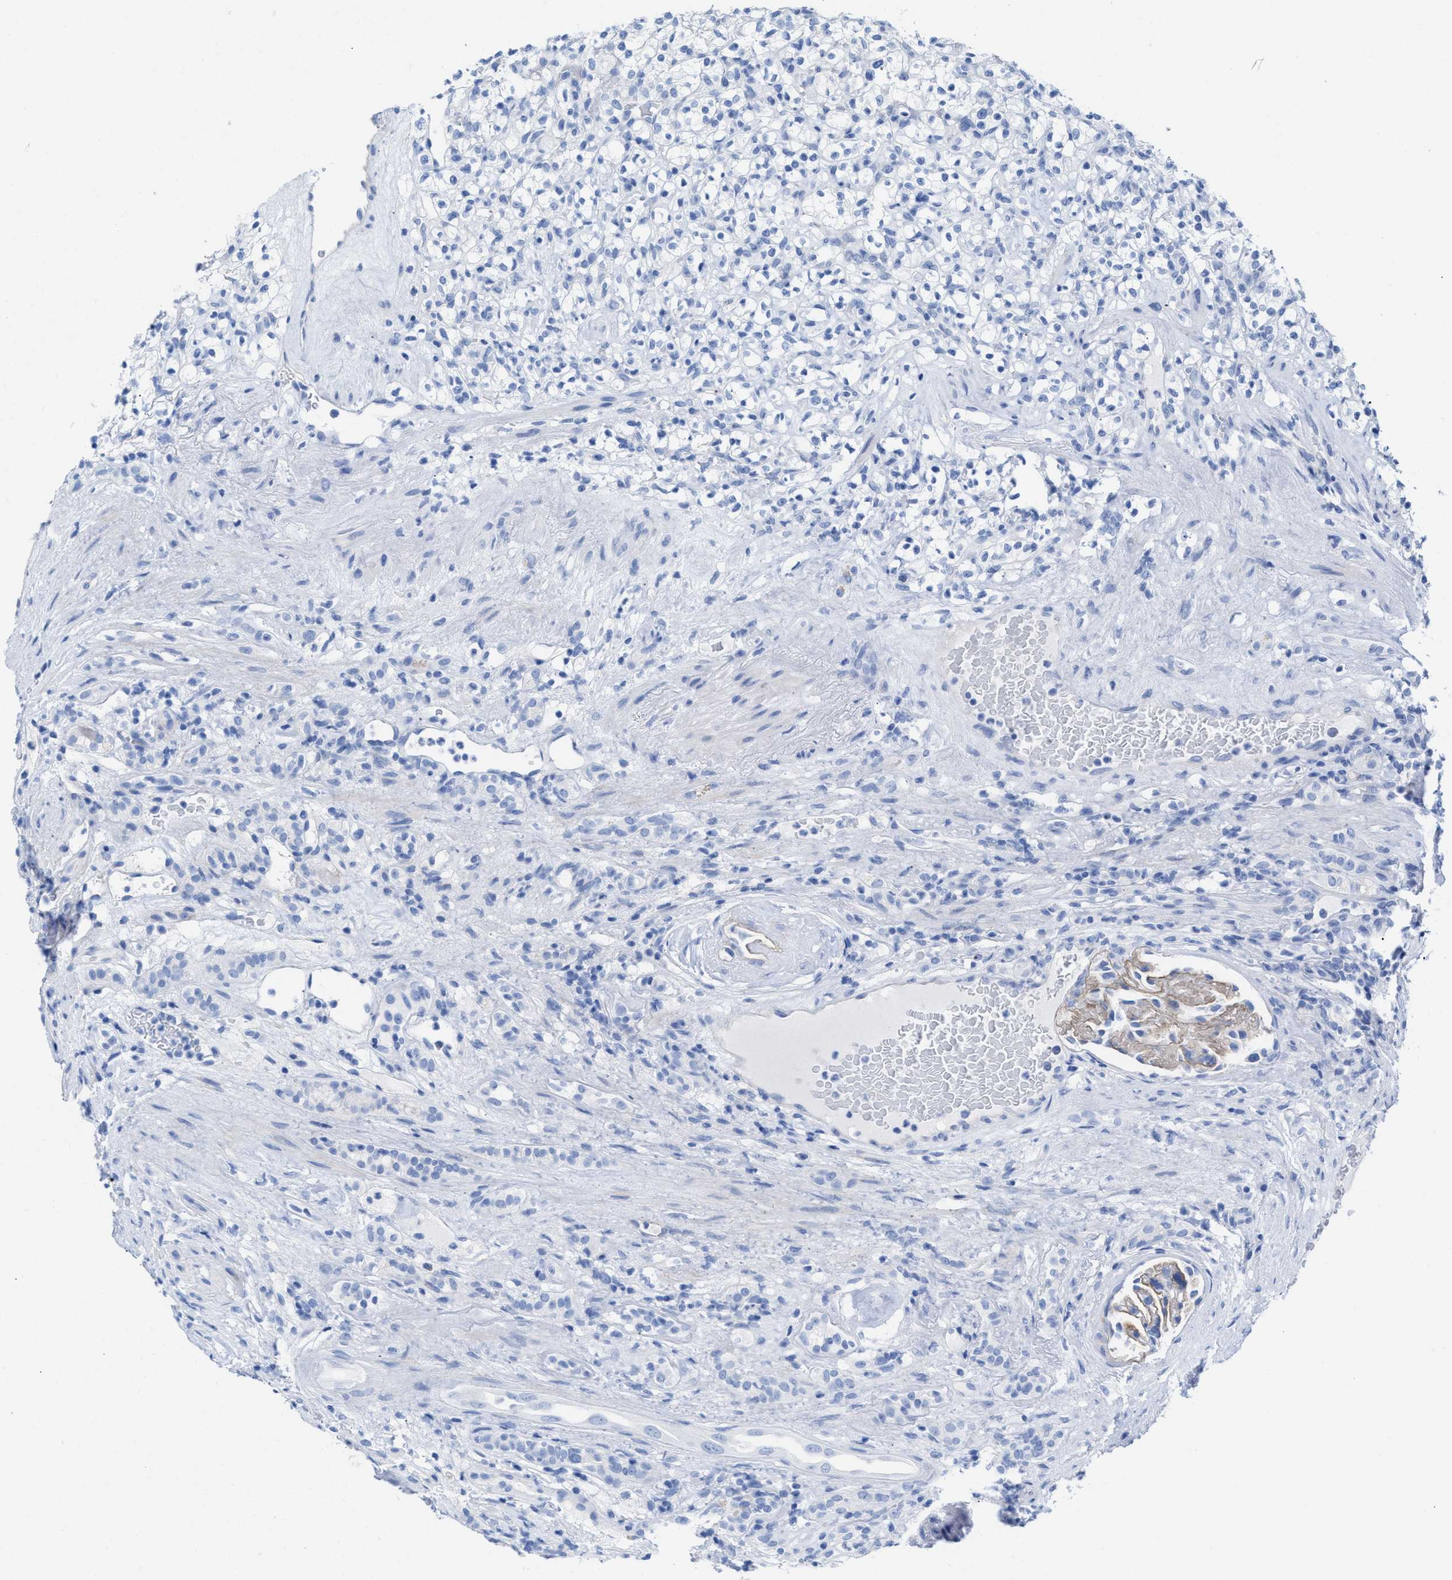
{"staining": {"intensity": "negative", "quantity": "none", "location": "none"}, "tissue": "renal cancer", "cell_type": "Tumor cells", "image_type": "cancer", "snomed": [{"axis": "morphology", "description": "Normal tissue, NOS"}, {"axis": "morphology", "description": "Adenocarcinoma, NOS"}, {"axis": "topography", "description": "Kidney"}], "caption": "High power microscopy histopathology image of an immunohistochemistry photomicrograph of adenocarcinoma (renal), revealing no significant staining in tumor cells. The staining is performed using DAB brown chromogen with nuclei counter-stained in using hematoxylin.", "gene": "CPA1", "patient": {"sex": "female", "age": 72}}